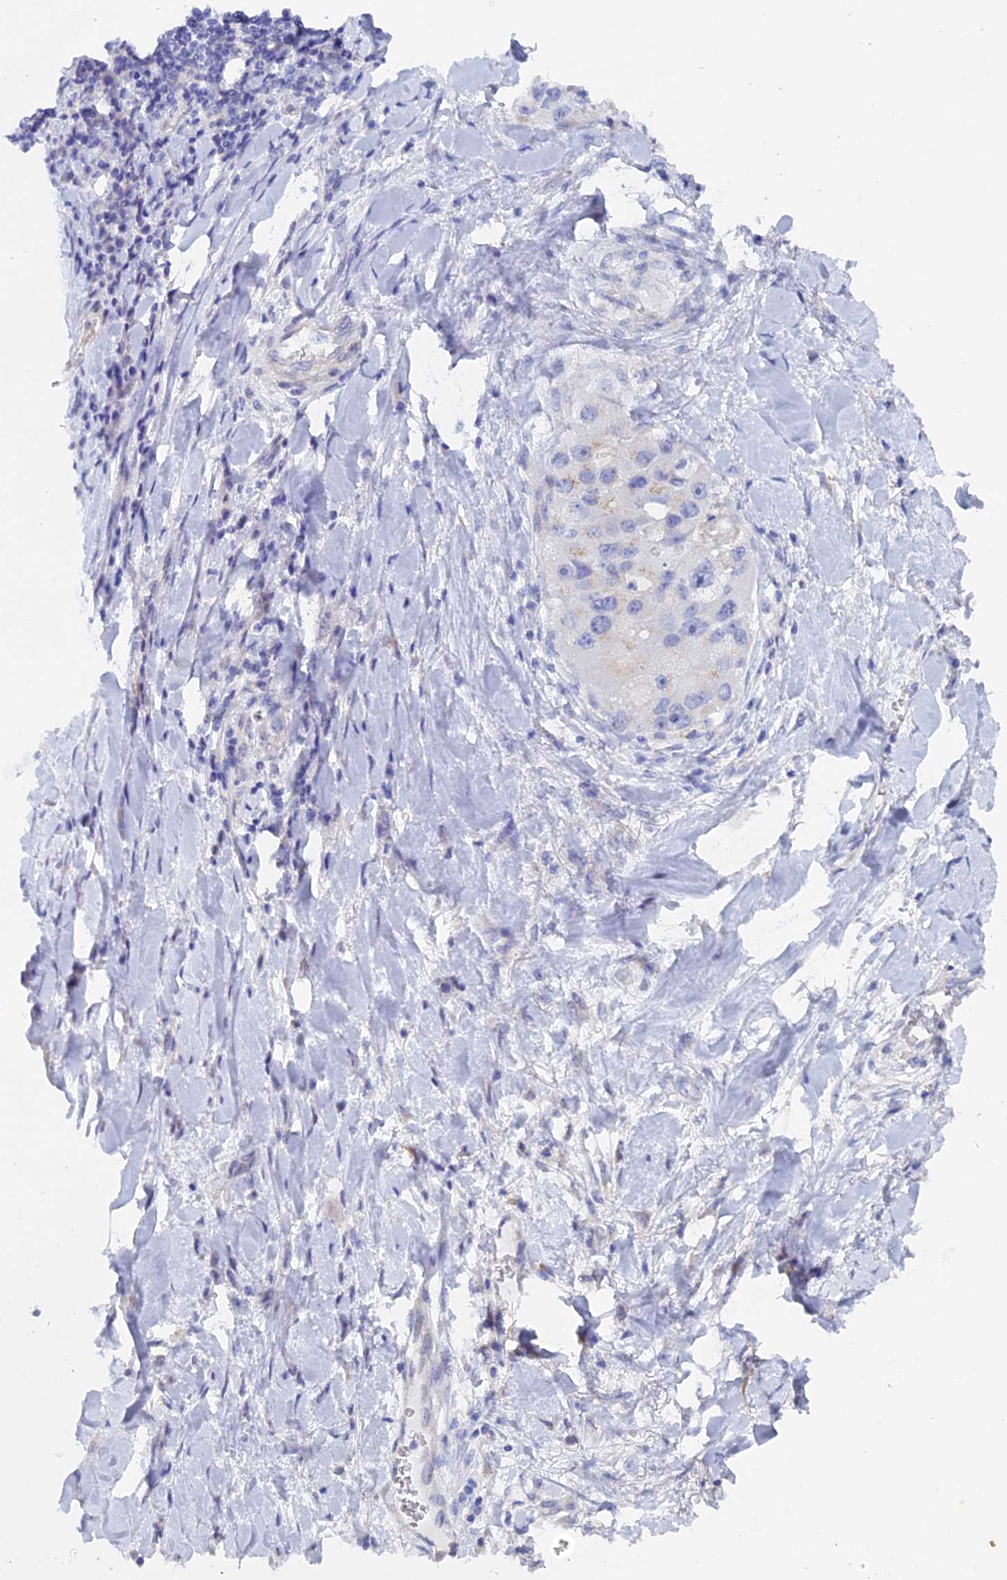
{"staining": {"intensity": "negative", "quantity": "none", "location": "none"}, "tissue": "lung cancer", "cell_type": "Tumor cells", "image_type": "cancer", "snomed": [{"axis": "morphology", "description": "Adenocarcinoma, NOS"}, {"axis": "topography", "description": "Lung"}], "caption": "Lung adenocarcinoma was stained to show a protein in brown. There is no significant positivity in tumor cells.", "gene": "GLB1L", "patient": {"sex": "female", "age": 54}}